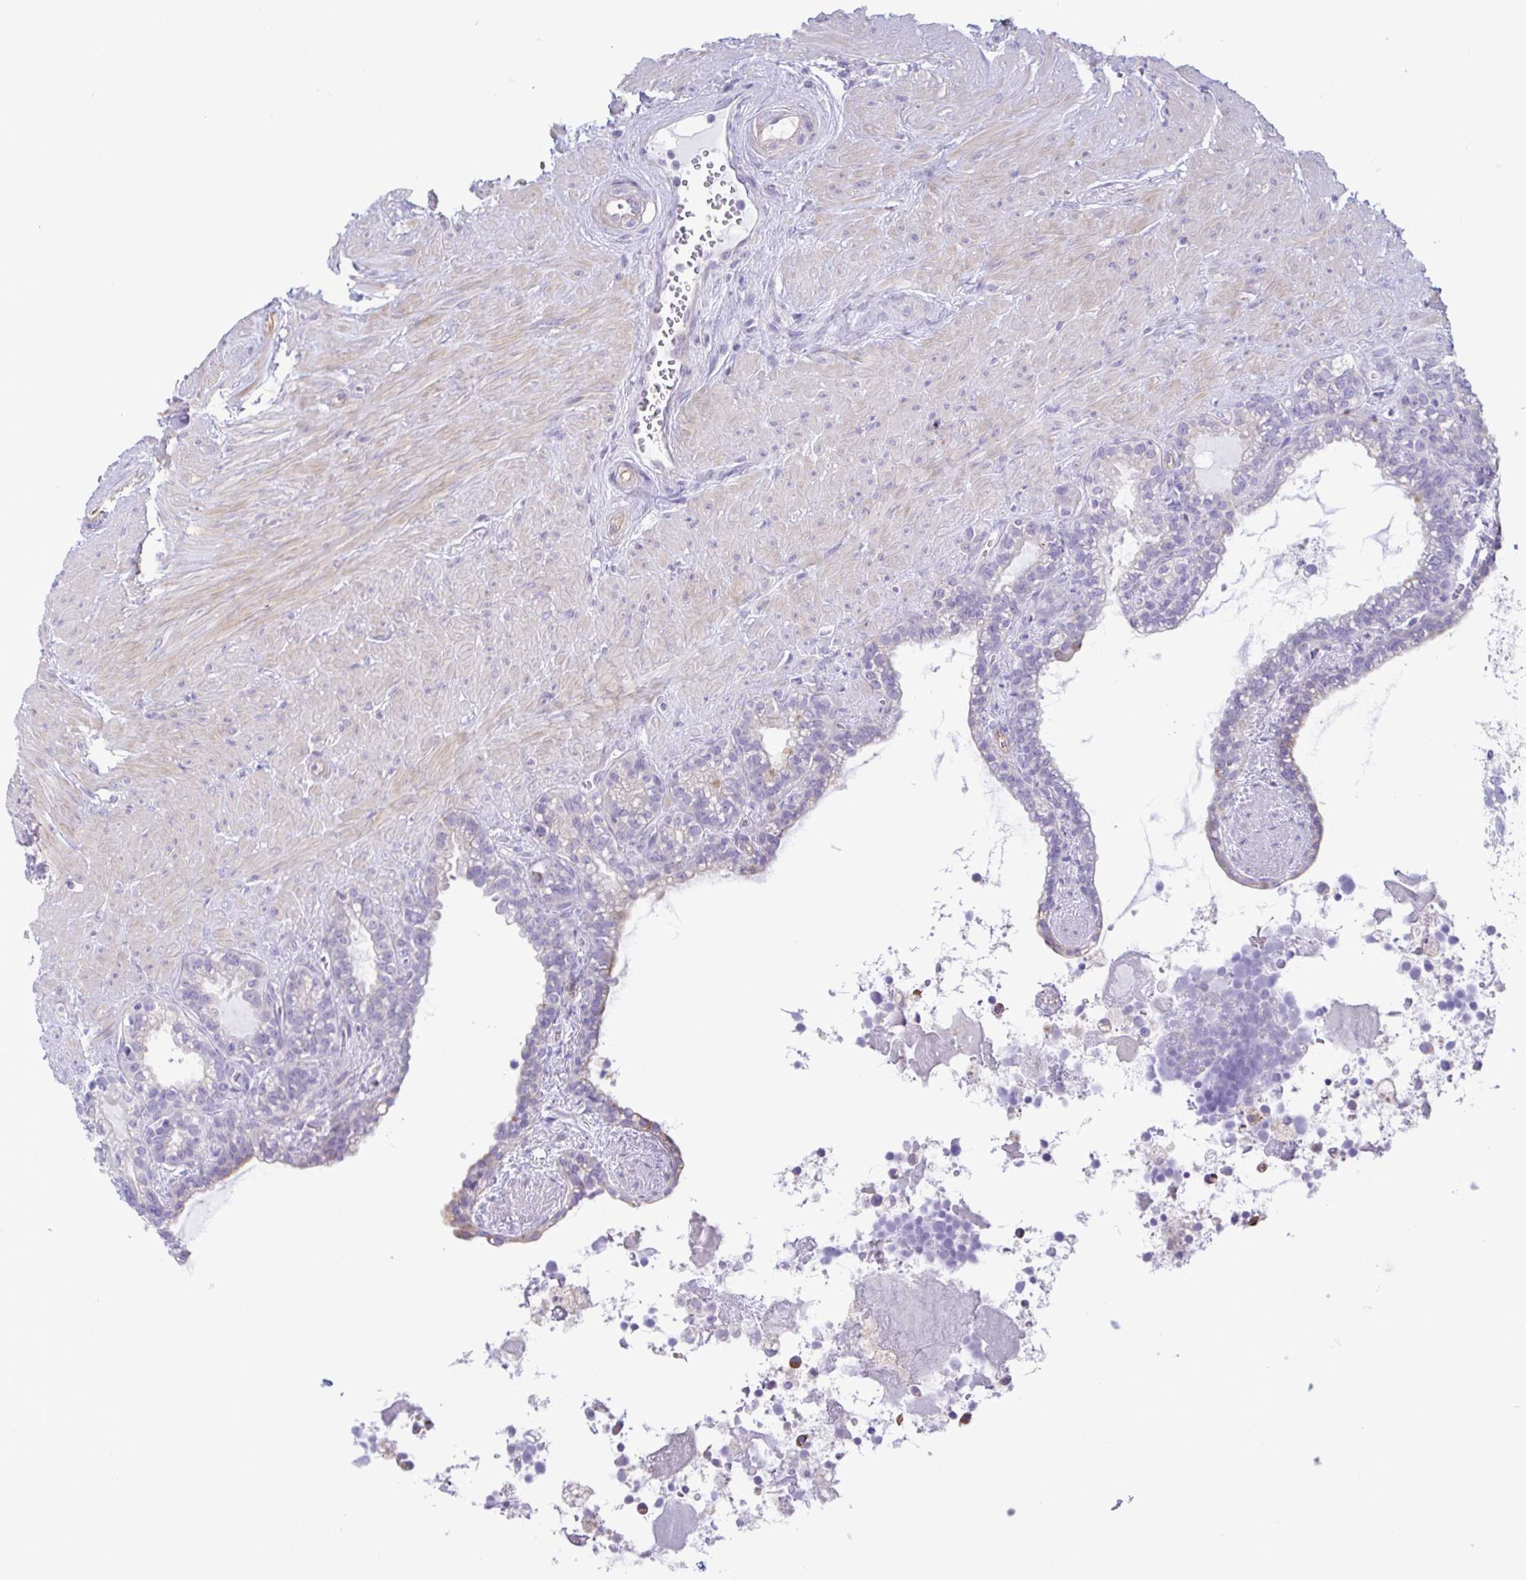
{"staining": {"intensity": "negative", "quantity": "none", "location": "none"}, "tissue": "seminal vesicle", "cell_type": "Glandular cells", "image_type": "normal", "snomed": [{"axis": "morphology", "description": "Normal tissue, NOS"}, {"axis": "topography", "description": "Seminal veicle"}], "caption": "The immunohistochemistry (IHC) image has no significant staining in glandular cells of seminal vesicle. (Immunohistochemistry (ihc), brightfield microscopy, high magnification).", "gene": "TNNI2", "patient": {"sex": "male", "age": 76}}